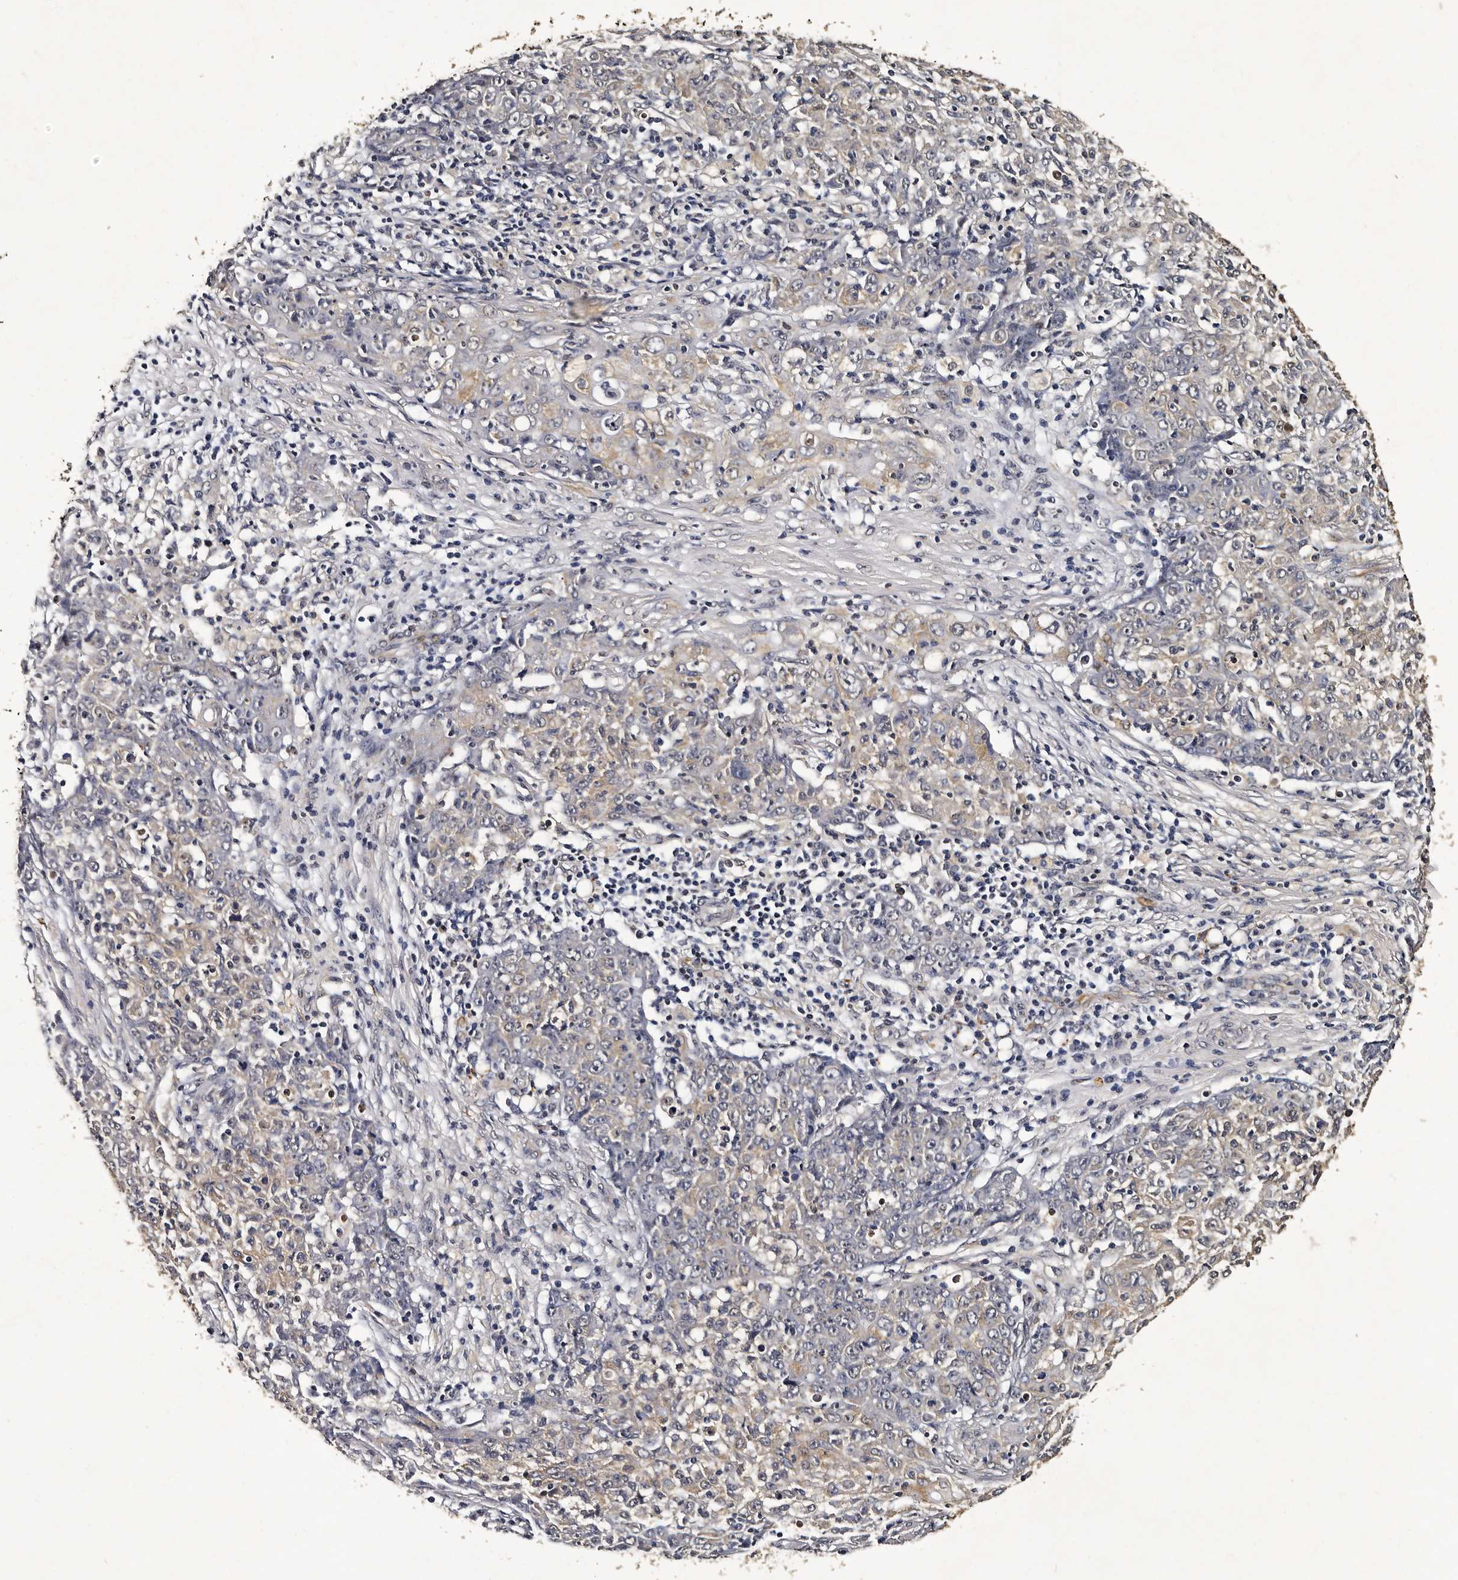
{"staining": {"intensity": "weak", "quantity": "<25%", "location": "cytoplasmic/membranous"}, "tissue": "ovarian cancer", "cell_type": "Tumor cells", "image_type": "cancer", "snomed": [{"axis": "morphology", "description": "Carcinoma, endometroid"}, {"axis": "topography", "description": "Ovary"}], "caption": "Image shows no significant protein staining in tumor cells of ovarian cancer (endometroid carcinoma).", "gene": "CPNE3", "patient": {"sex": "female", "age": 42}}